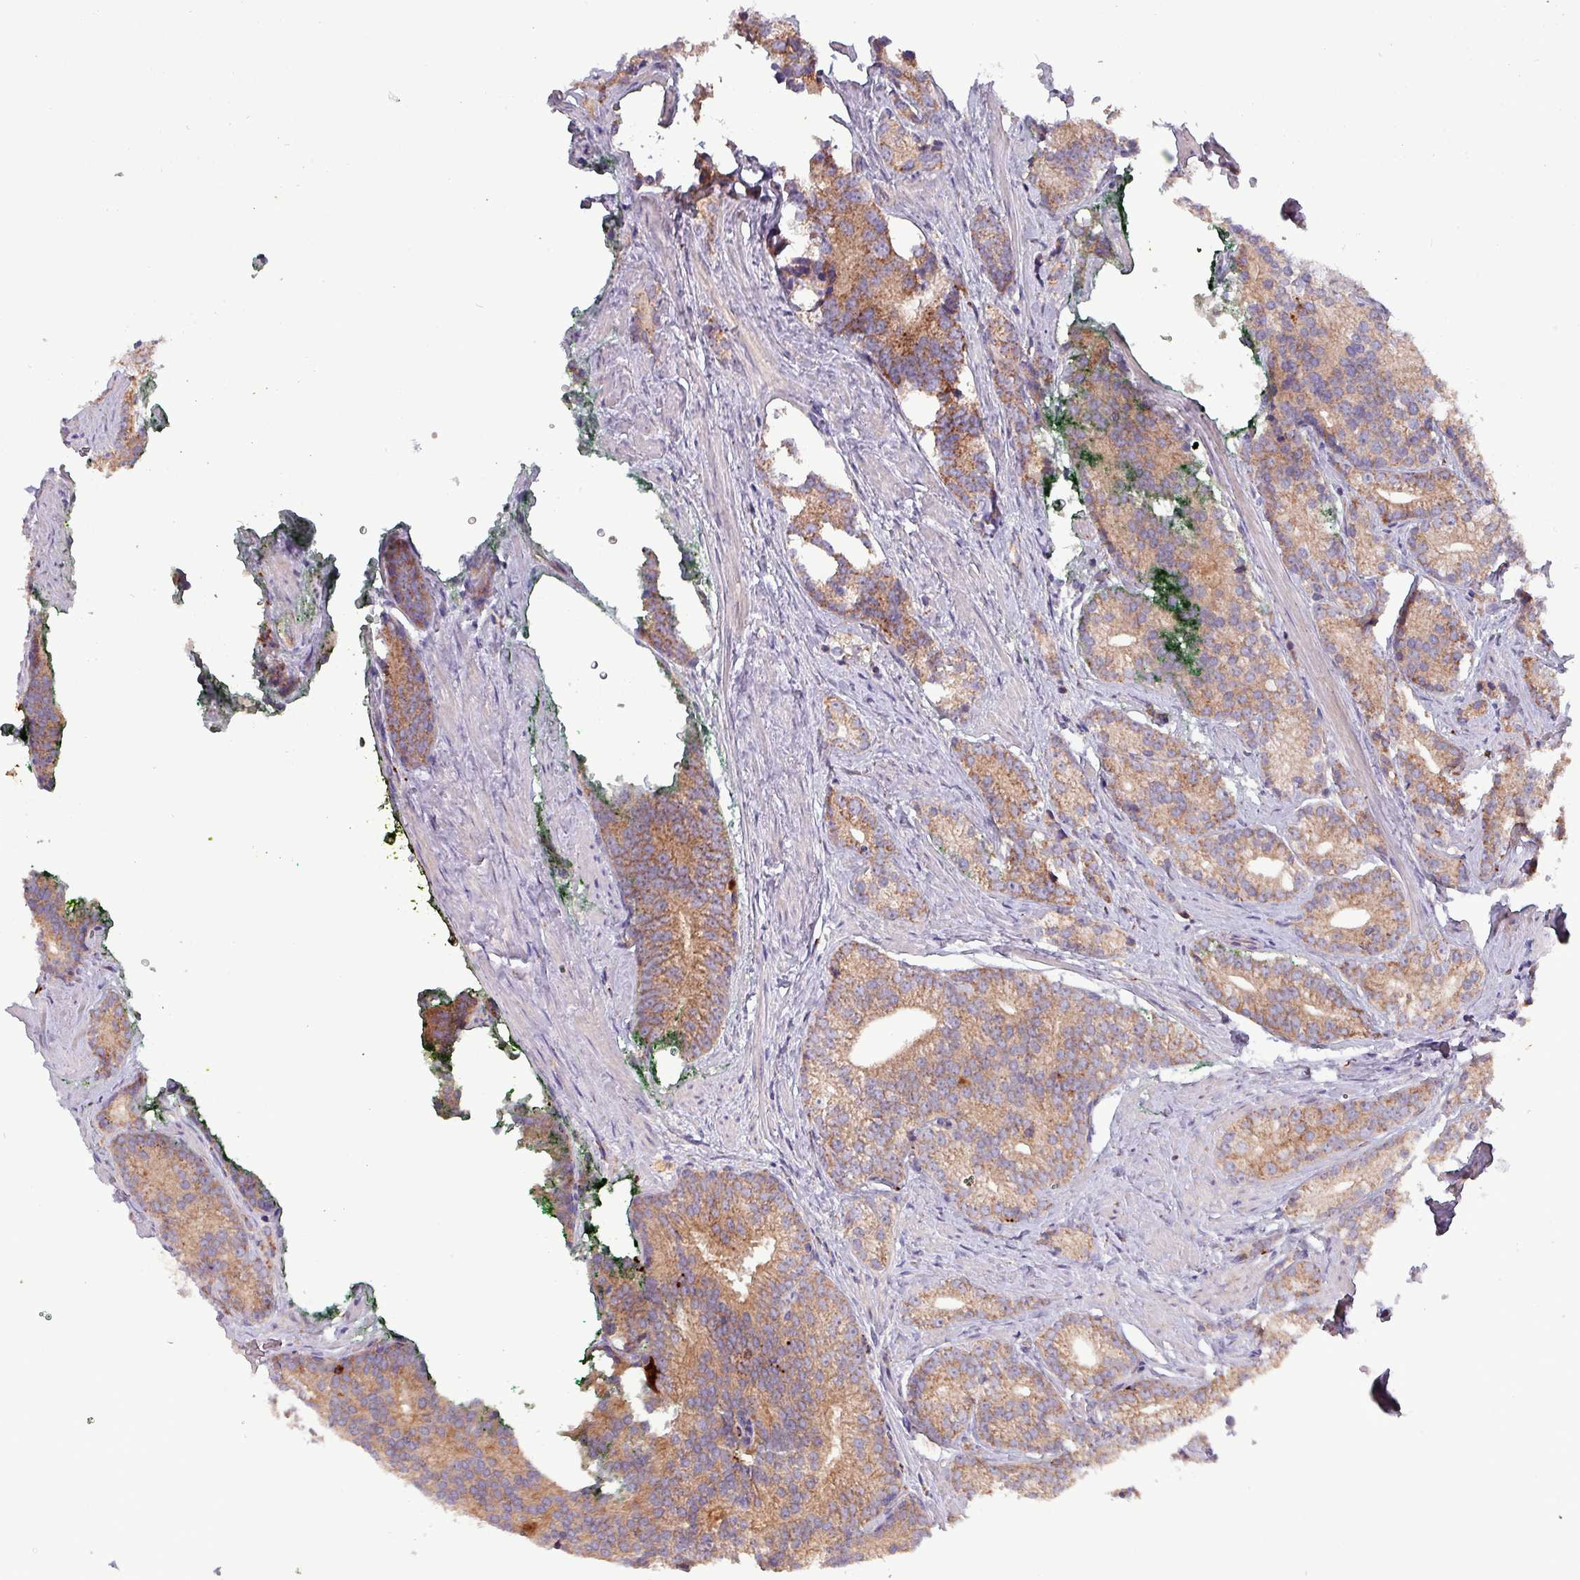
{"staining": {"intensity": "moderate", "quantity": ">75%", "location": "cytoplasmic/membranous"}, "tissue": "prostate cancer", "cell_type": "Tumor cells", "image_type": "cancer", "snomed": [{"axis": "morphology", "description": "Adenocarcinoma, Low grade"}, {"axis": "topography", "description": "Prostate"}], "caption": "Prostate low-grade adenocarcinoma was stained to show a protein in brown. There is medium levels of moderate cytoplasmic/membranous staining in about >75% of tumor cells.", "gene": "ZNF322", "patient": {"sex": "male", "age": 71}}